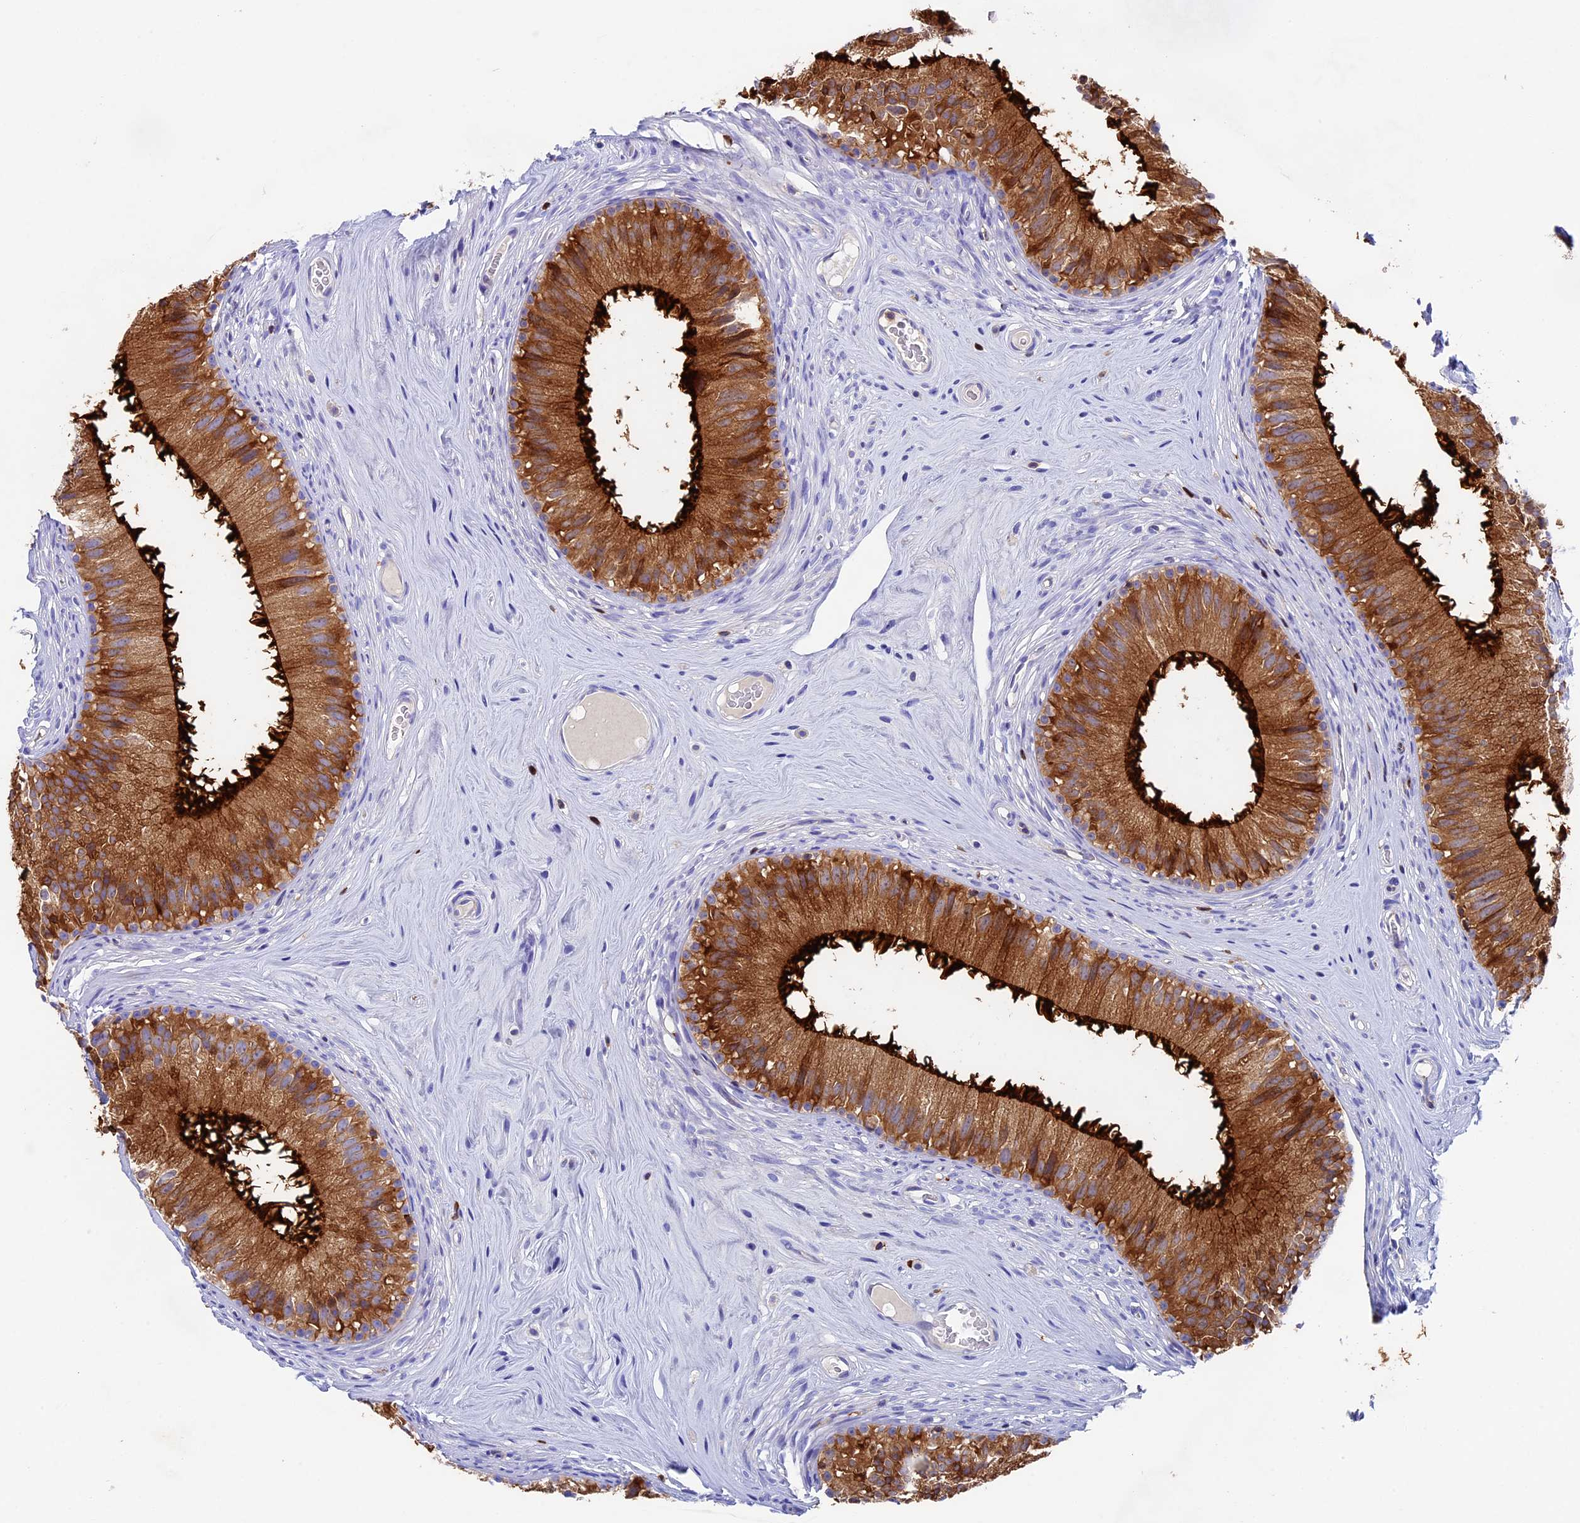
{"staining": {"intensity": "strong", "quantity": ">75%", "location": "cytoplasmic/membranous"}, "tissue": "epididymis", "cell_type": "Glandular cells", "image_type": "normal", "snomed": [{"axis": "morphology", "description": "Normal tissue, NOS"}, {"axis": "topography", "description": "Epididymis"}], "caption": "The immunohistochemical stain labels strong cytoplasmic/membranous positivity in glandular cells of normal epididymis. (brown staining indicates protein expression, while blue staining denotes nuclei).", "gene": "ADAT1", "patient": {"sex": "male", "age": 45}}